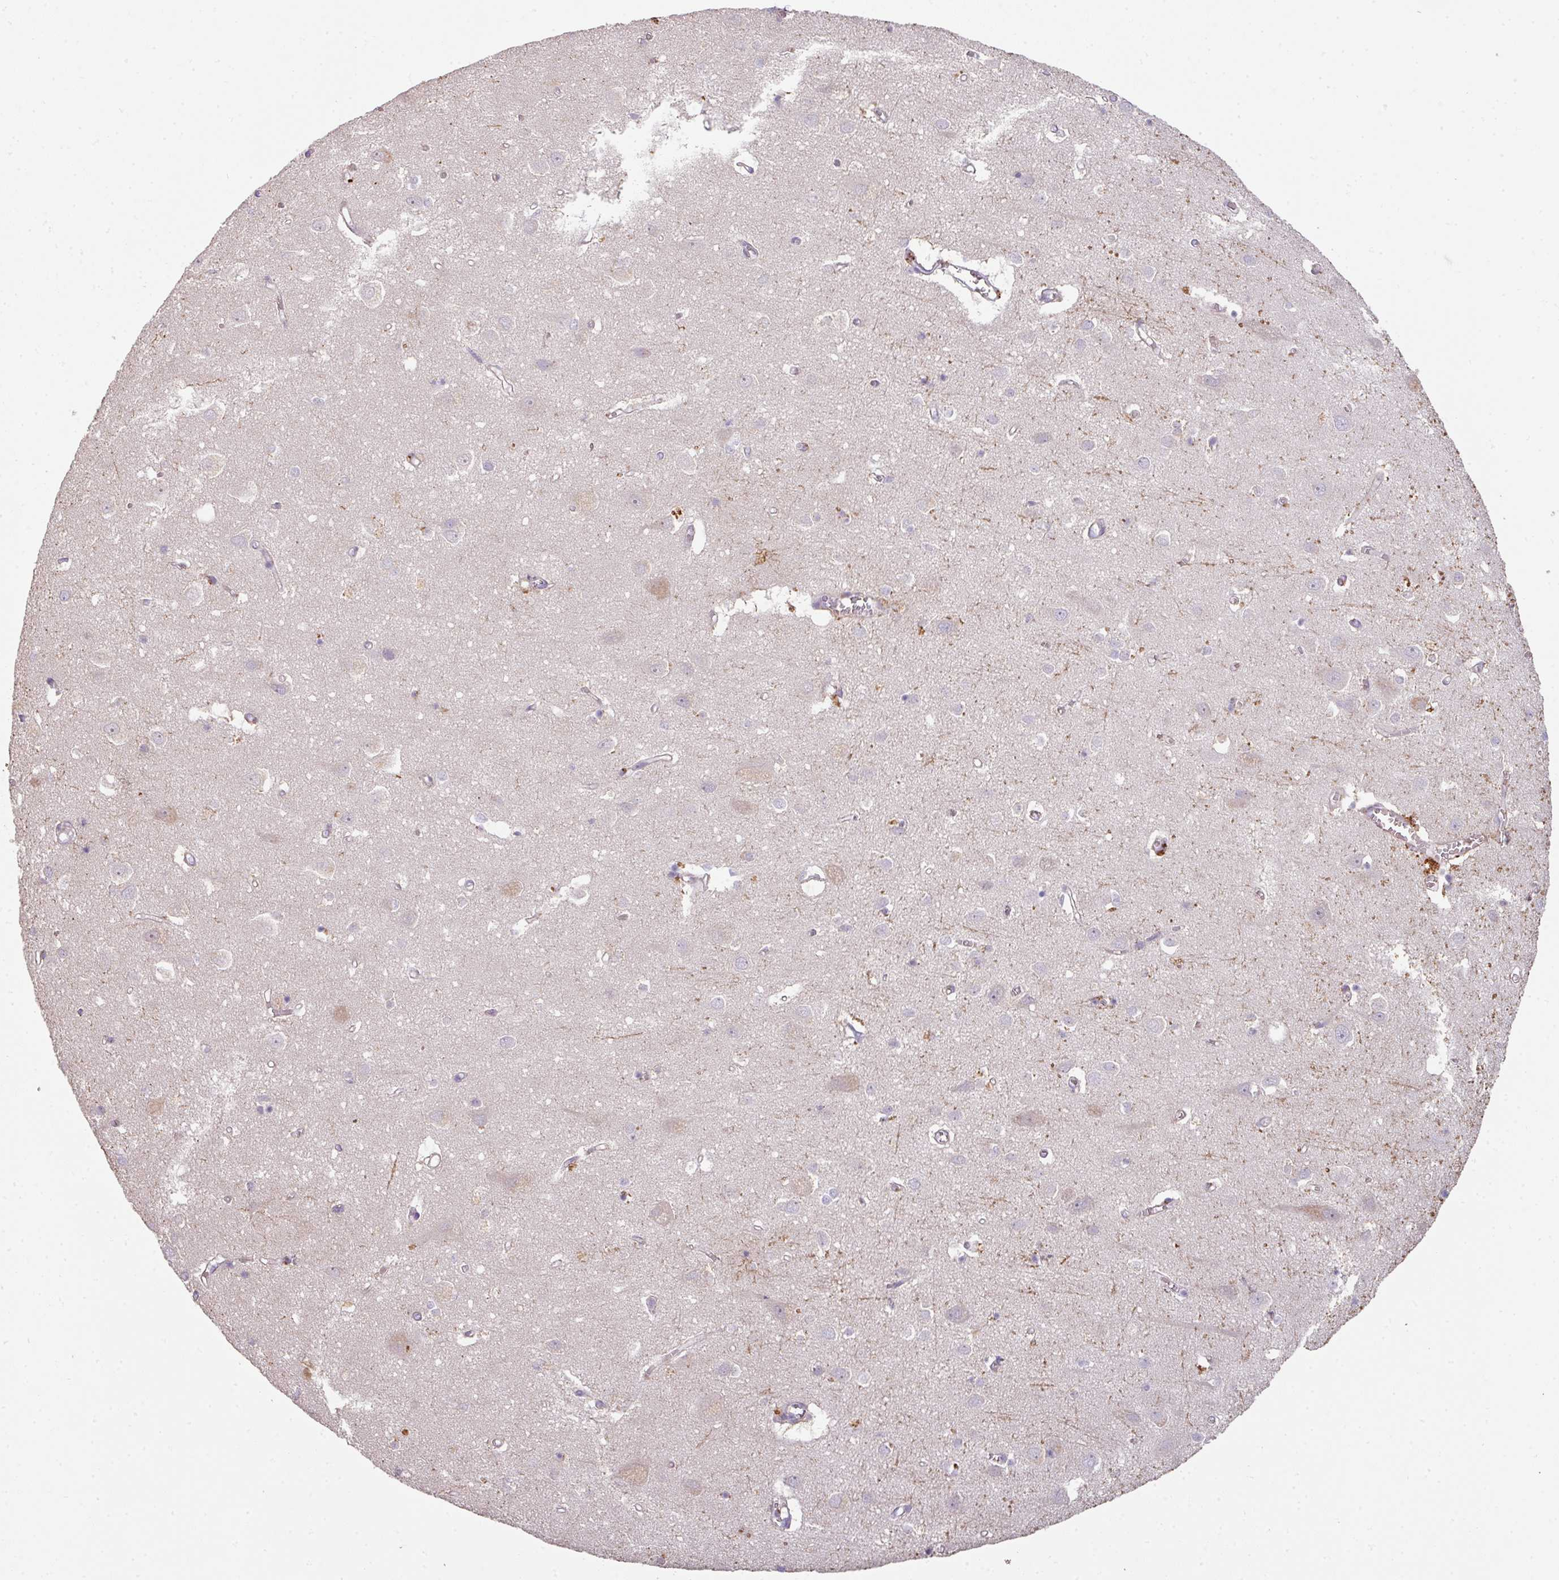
{"staining": {"intensity": "weak", "quantity": "<25%", "location": "cytoplasmic/membranous"}, "tissue": "cerebral cortex", "cell_type": "Endothelial cells", "image_type": "normal", "snomed": [{"axis": "morphology", "description": "Normal tissue, NOS"}, {"axis": "topography", "description": "Cerebral cortex"}], "caption": "This micrograph is of normal cerebral cortex stained with immunohistochemistry to label a protein in brown with the nuclei are counter-stained blue. There is no expression in endothelial cells.", "gene": "ZNF266", "patient": {"sex": "male", "age": 70}}